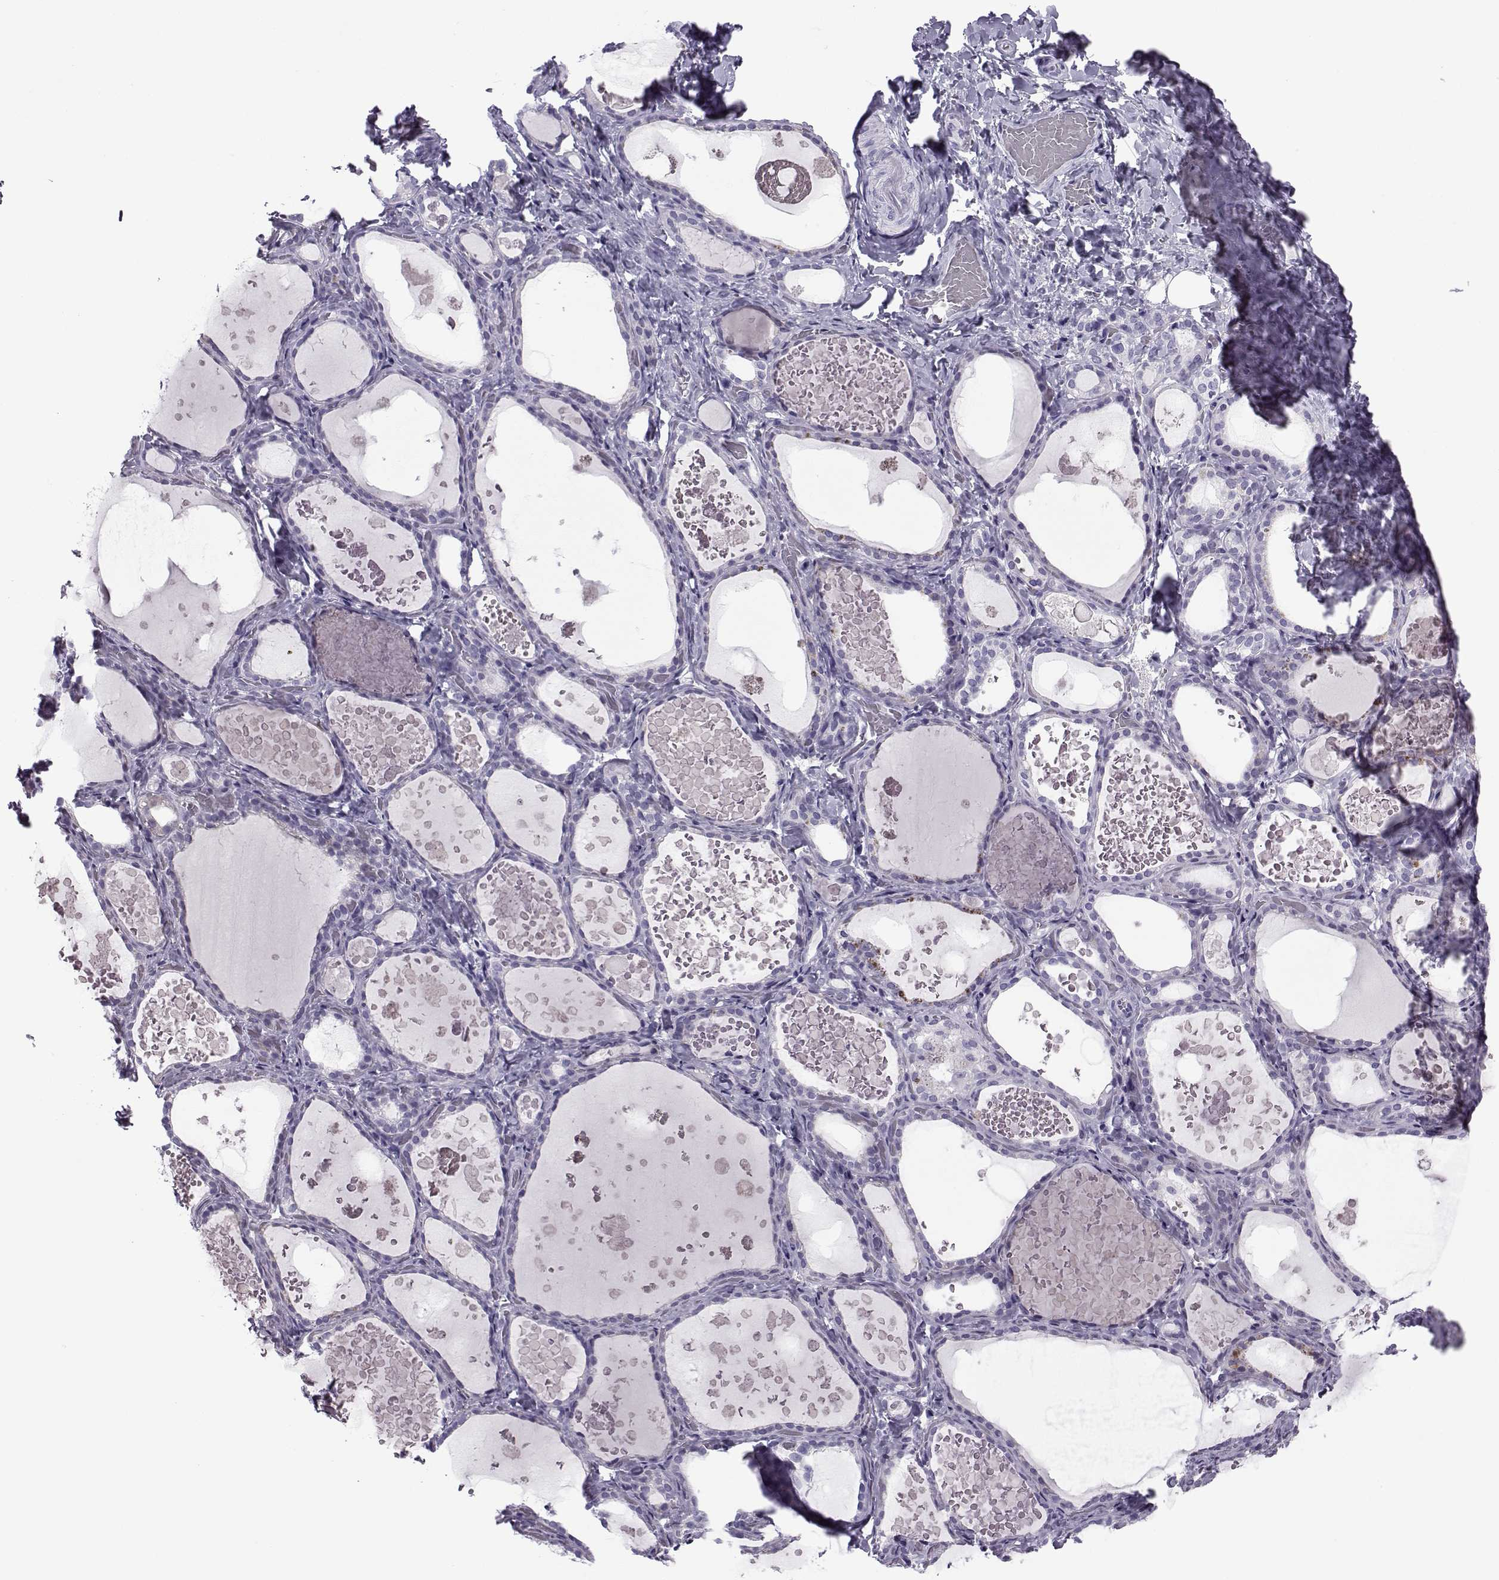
{"staining": {"intensity": "negative", "quantity": "none", "location": "none"}, "tissue": "thyroid gland", "cell_type": "Glandular cells", "image_type": "normal", "snomed": [{"axis": "morphology", "description": "Normal tissue, NOS"}, {"axis": "topography", "description": "Thyroid gland"}], "caption": "This is an immunohistochemistry (IHC) micrograph of benign thyroid gland. There is no staining in glandular cells.", "gene": "OIP5", "patient": {"sex": "female", "age": 56}}